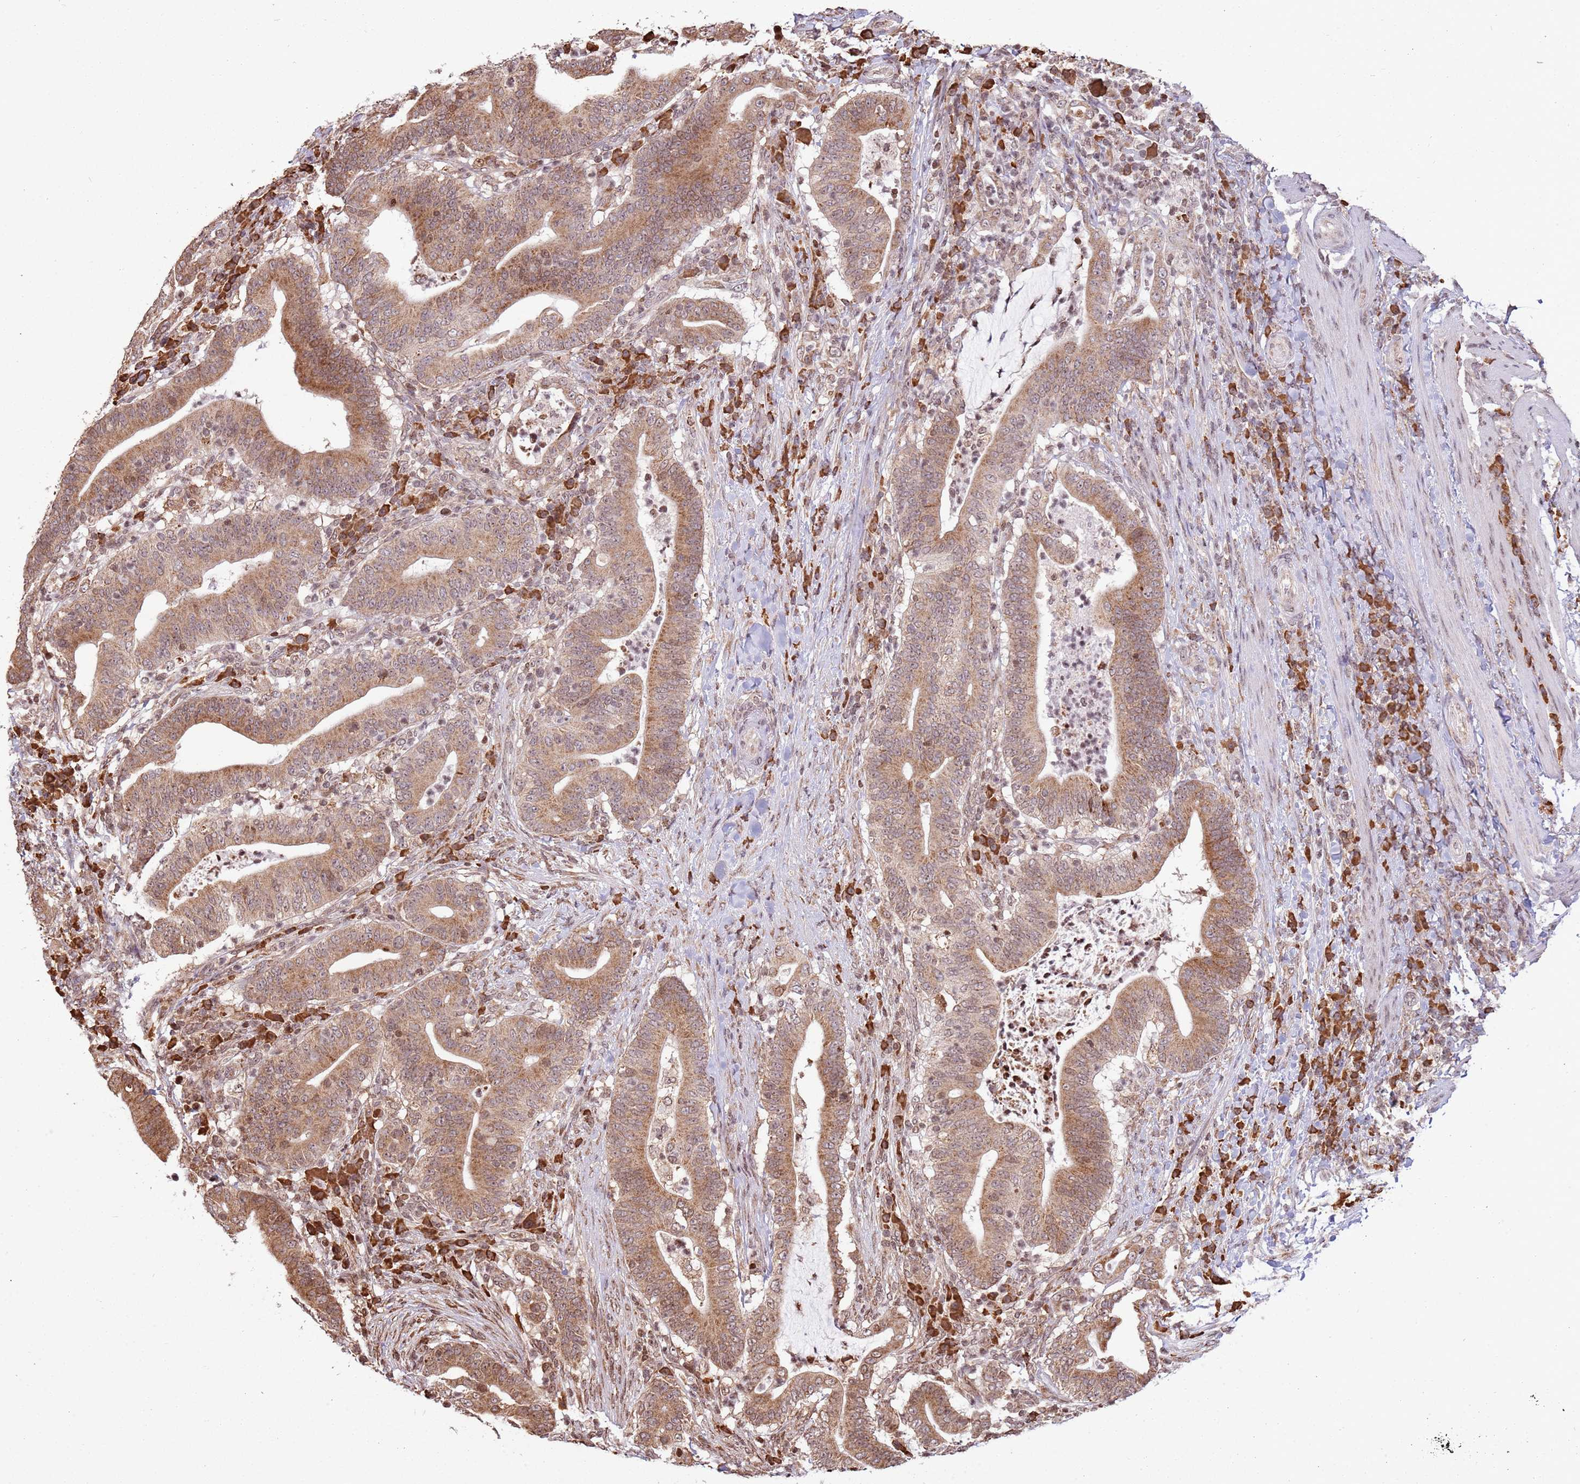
{"staining": {"intensity": "moderate", "quantity": ">75%", "location": "cytoplasmic/membranous"}, "tissue": "colorectal cancer", "cell_type": "Tumor cells", "image_type": "cancer", "snomed": [{"axis": "morphology", "description": "Adenocarcinoma, NOS"}, {"axis": "topography", "description": "Colon"}], "caption": "There is medium levels of moderate cytoplasmic/membranous positivity in tumor cells of colorectal cancer (adenocarcinoma), as demonstrated by immunohistochemical staining (brown color).", "gene": "SCAF1", "patient": {"sex": "female", "age": 66}}